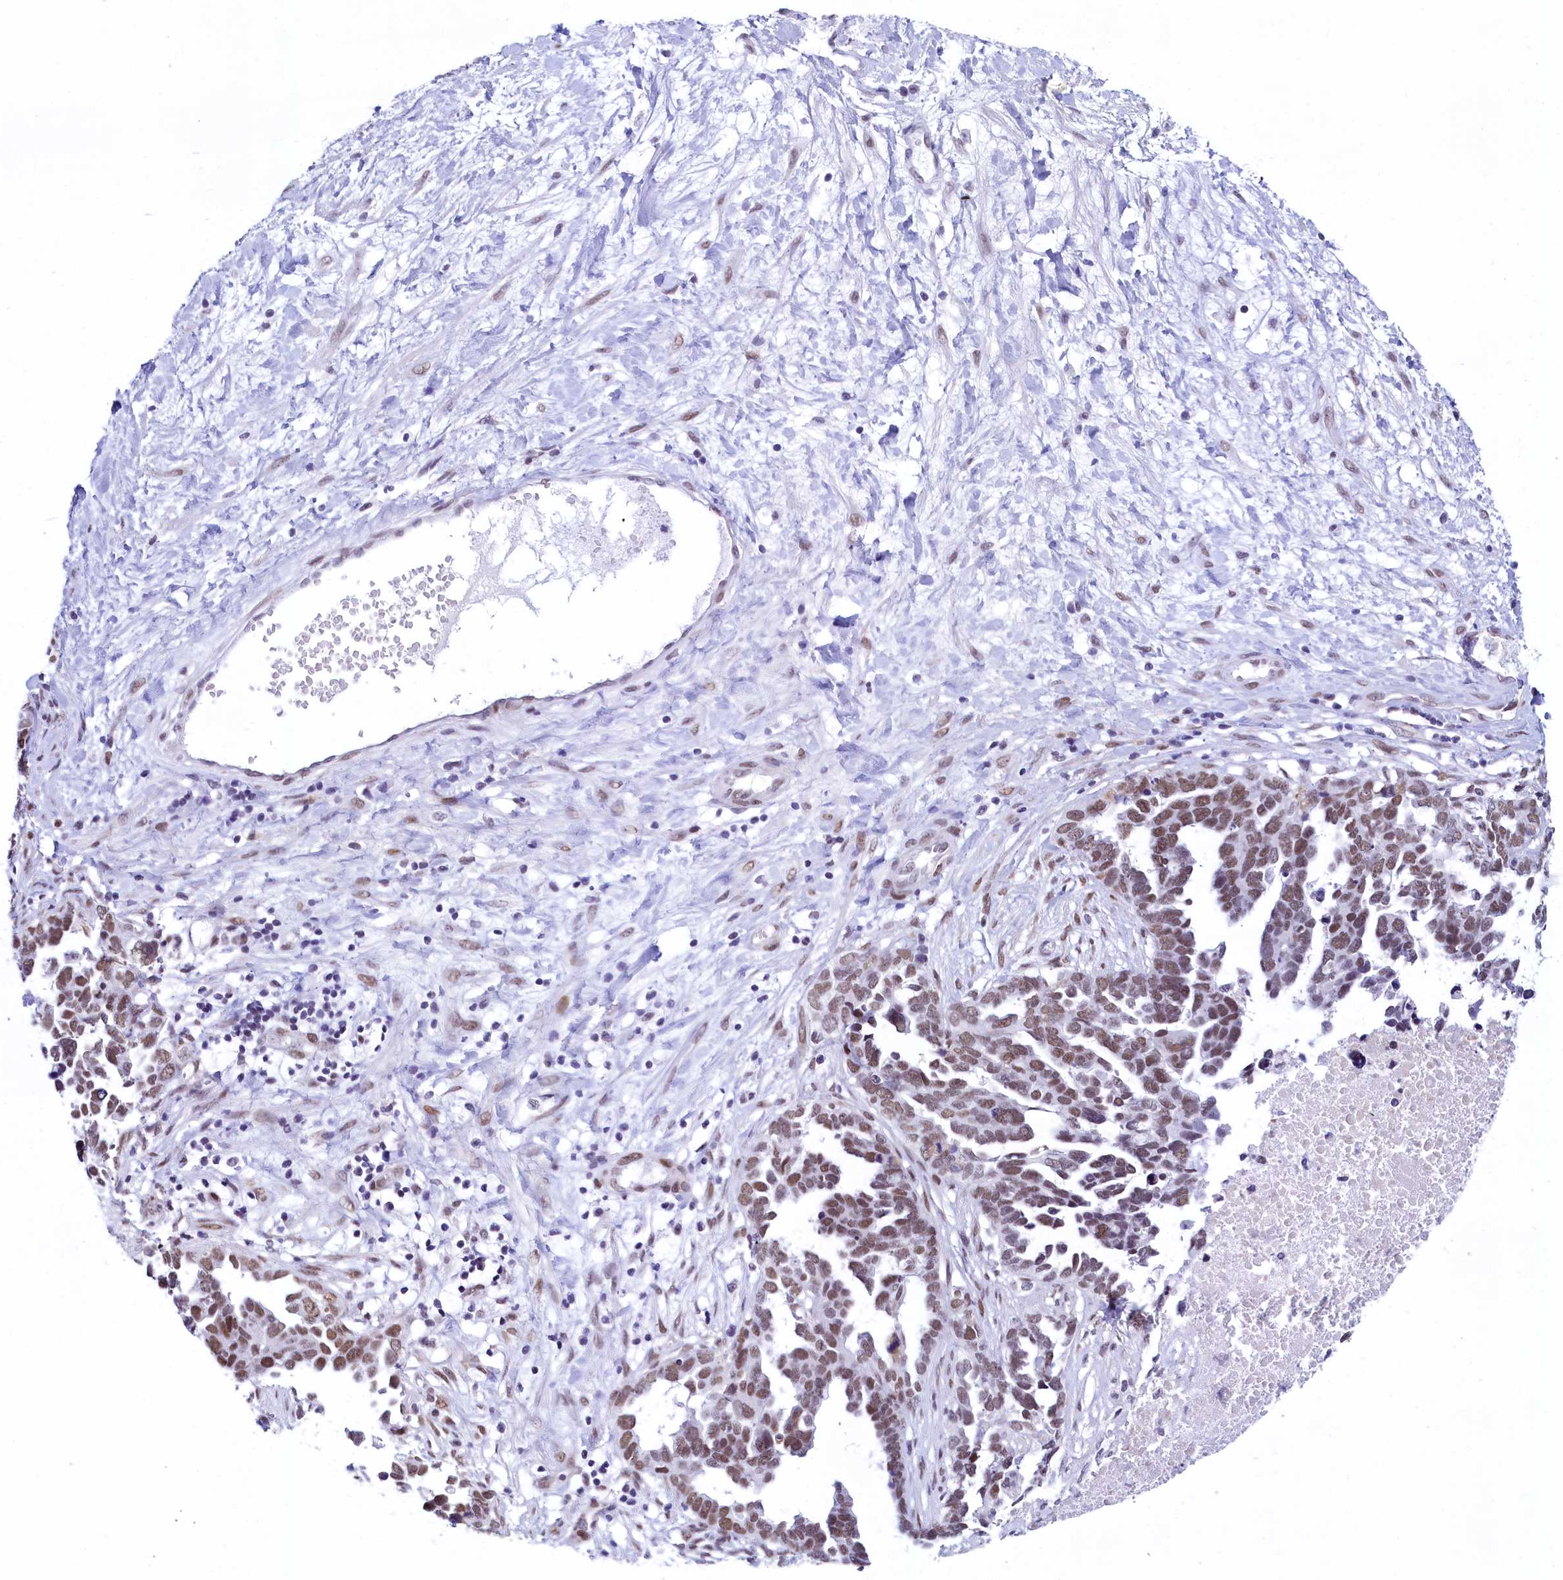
{"staining": {"intensity": "moderate", "quantity": ">75%", "location": "nuclear"}, "tissue": "ovarian cancer", "cell_type": "Tumor cells", "image_type": "cancer", "snomed": [{"axis": "morphology", "description": "Cystadenocarcinoma, serous, NOS"}, {"axis": "topography", "description": "Ovary"}], "caption": "Ovarian serous cystadenocarcinoma stained for a protein (brown) exhibits moderate nuclear positive expression in about >75% of tumor cells.", "gene": "SUGP2", "patient": {"sex": "female", "age": 54}}